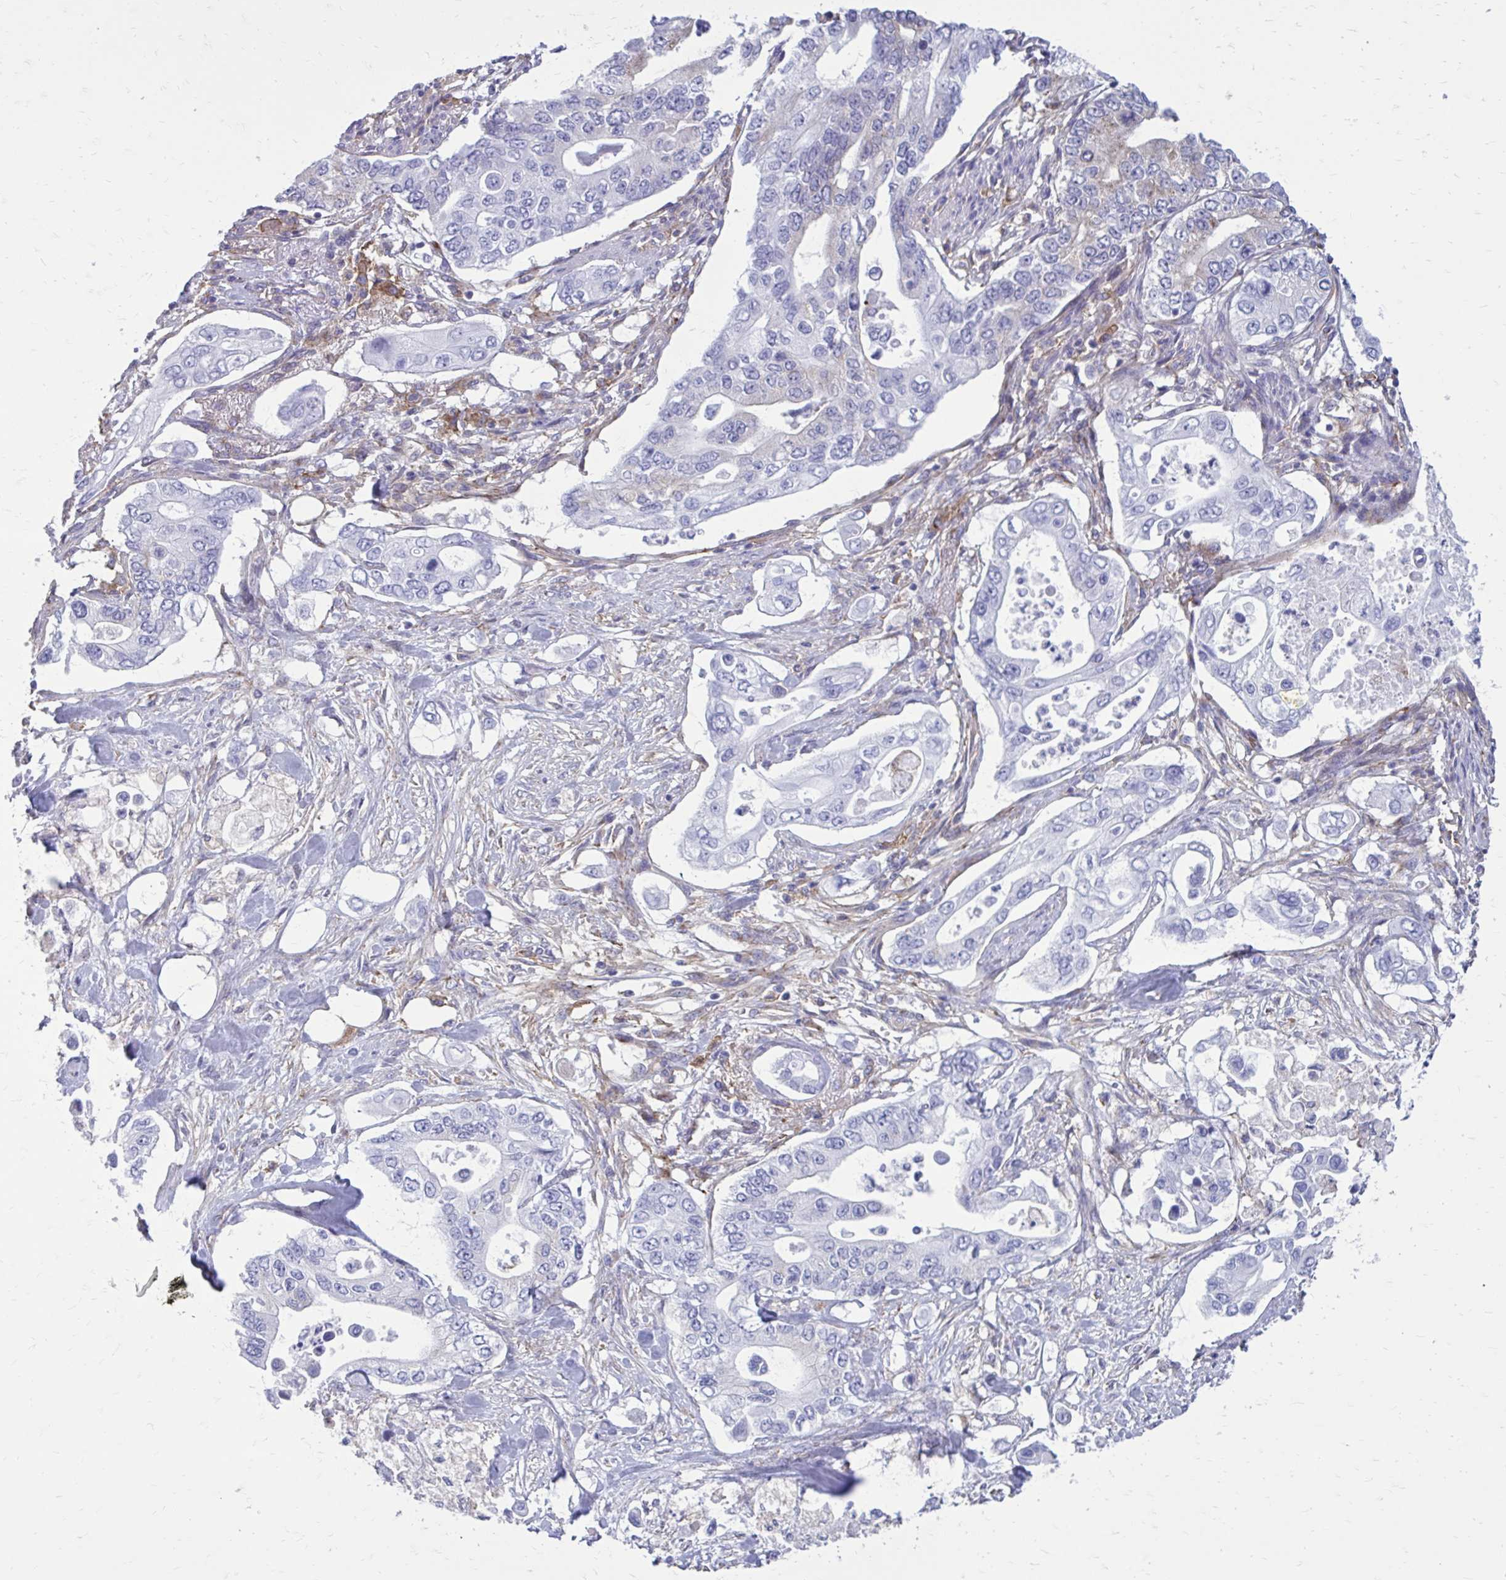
{"staining": {"intensity": "negative", "quantity": "none", "location": "none"}, "tissue": "pancreatic cancer", "cell_type": "Tumor cells", "image_type": "cancer", "snomed": [{"axis": "morphology", "description": "Adenocarcinoma, NOS"}, {"axis": "topography", "description": "Pancreas"}], "caption": "The histopathology image exhibits no significant positivity in tumor cells of pancreatic cancer. (Stains: DAB immunohistochemistry (IHC) with hematoxylin counter stain, Microscopy: brightfield microscopy at high magnification).", "gene": "CLTA", "patient": {"sex": "female", "age": 63}}